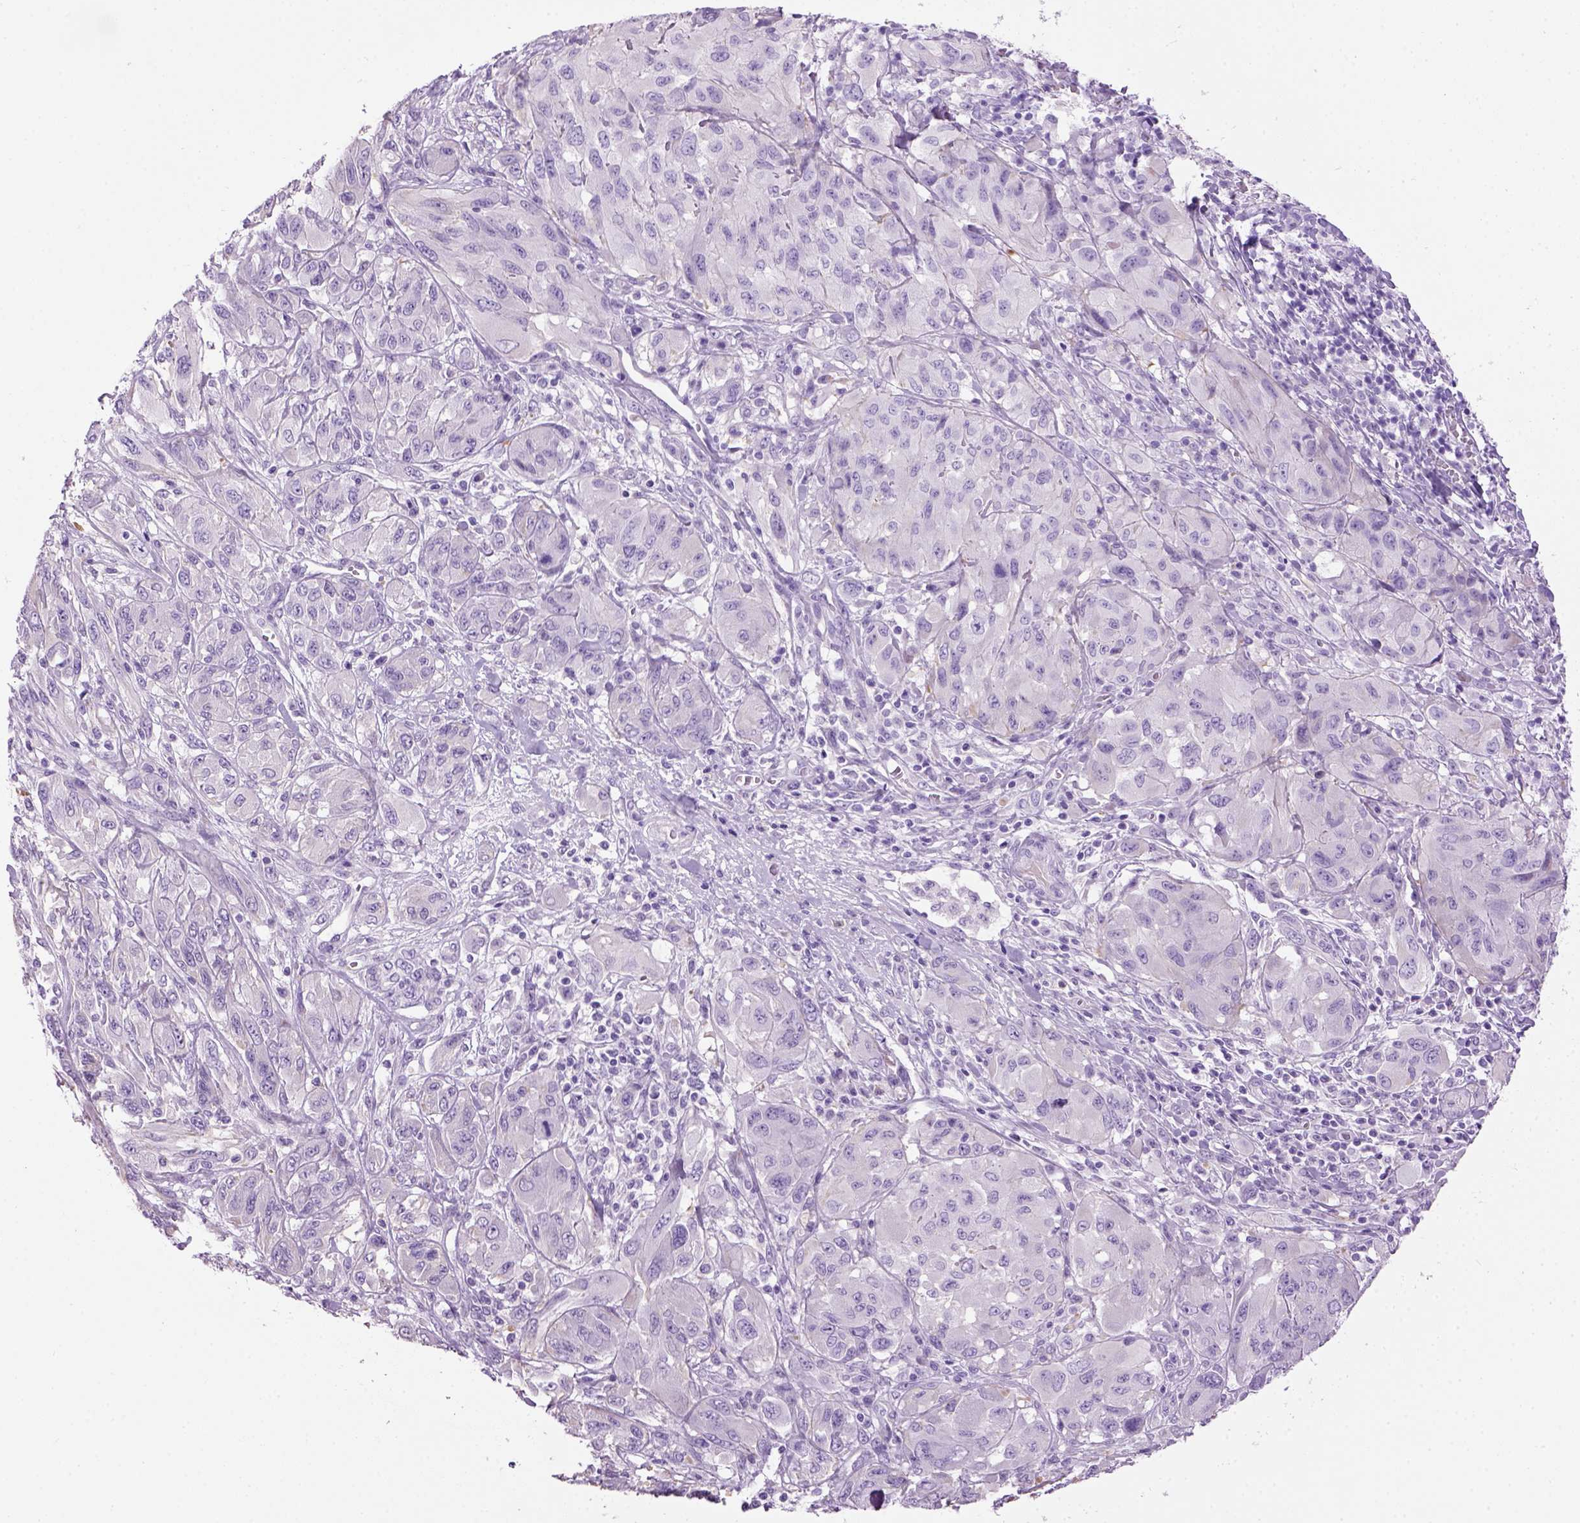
{"staining": {"intensity": "negative", "quantity": "none", "location": "none"}, "tissue": "melanoma", "cell_type": "Tumor cells", "image_type": "cancer", "snomed": [{"axis": "morphology", "description": "Malignant melanoma, NOS"}, {"axis": "topography", "description": "Skin"}], "caption": "Tumor cells show no significant protein staining in melanoma.", "gene": "GABRB2", "patient": {"sex": "female", "age": 91}}